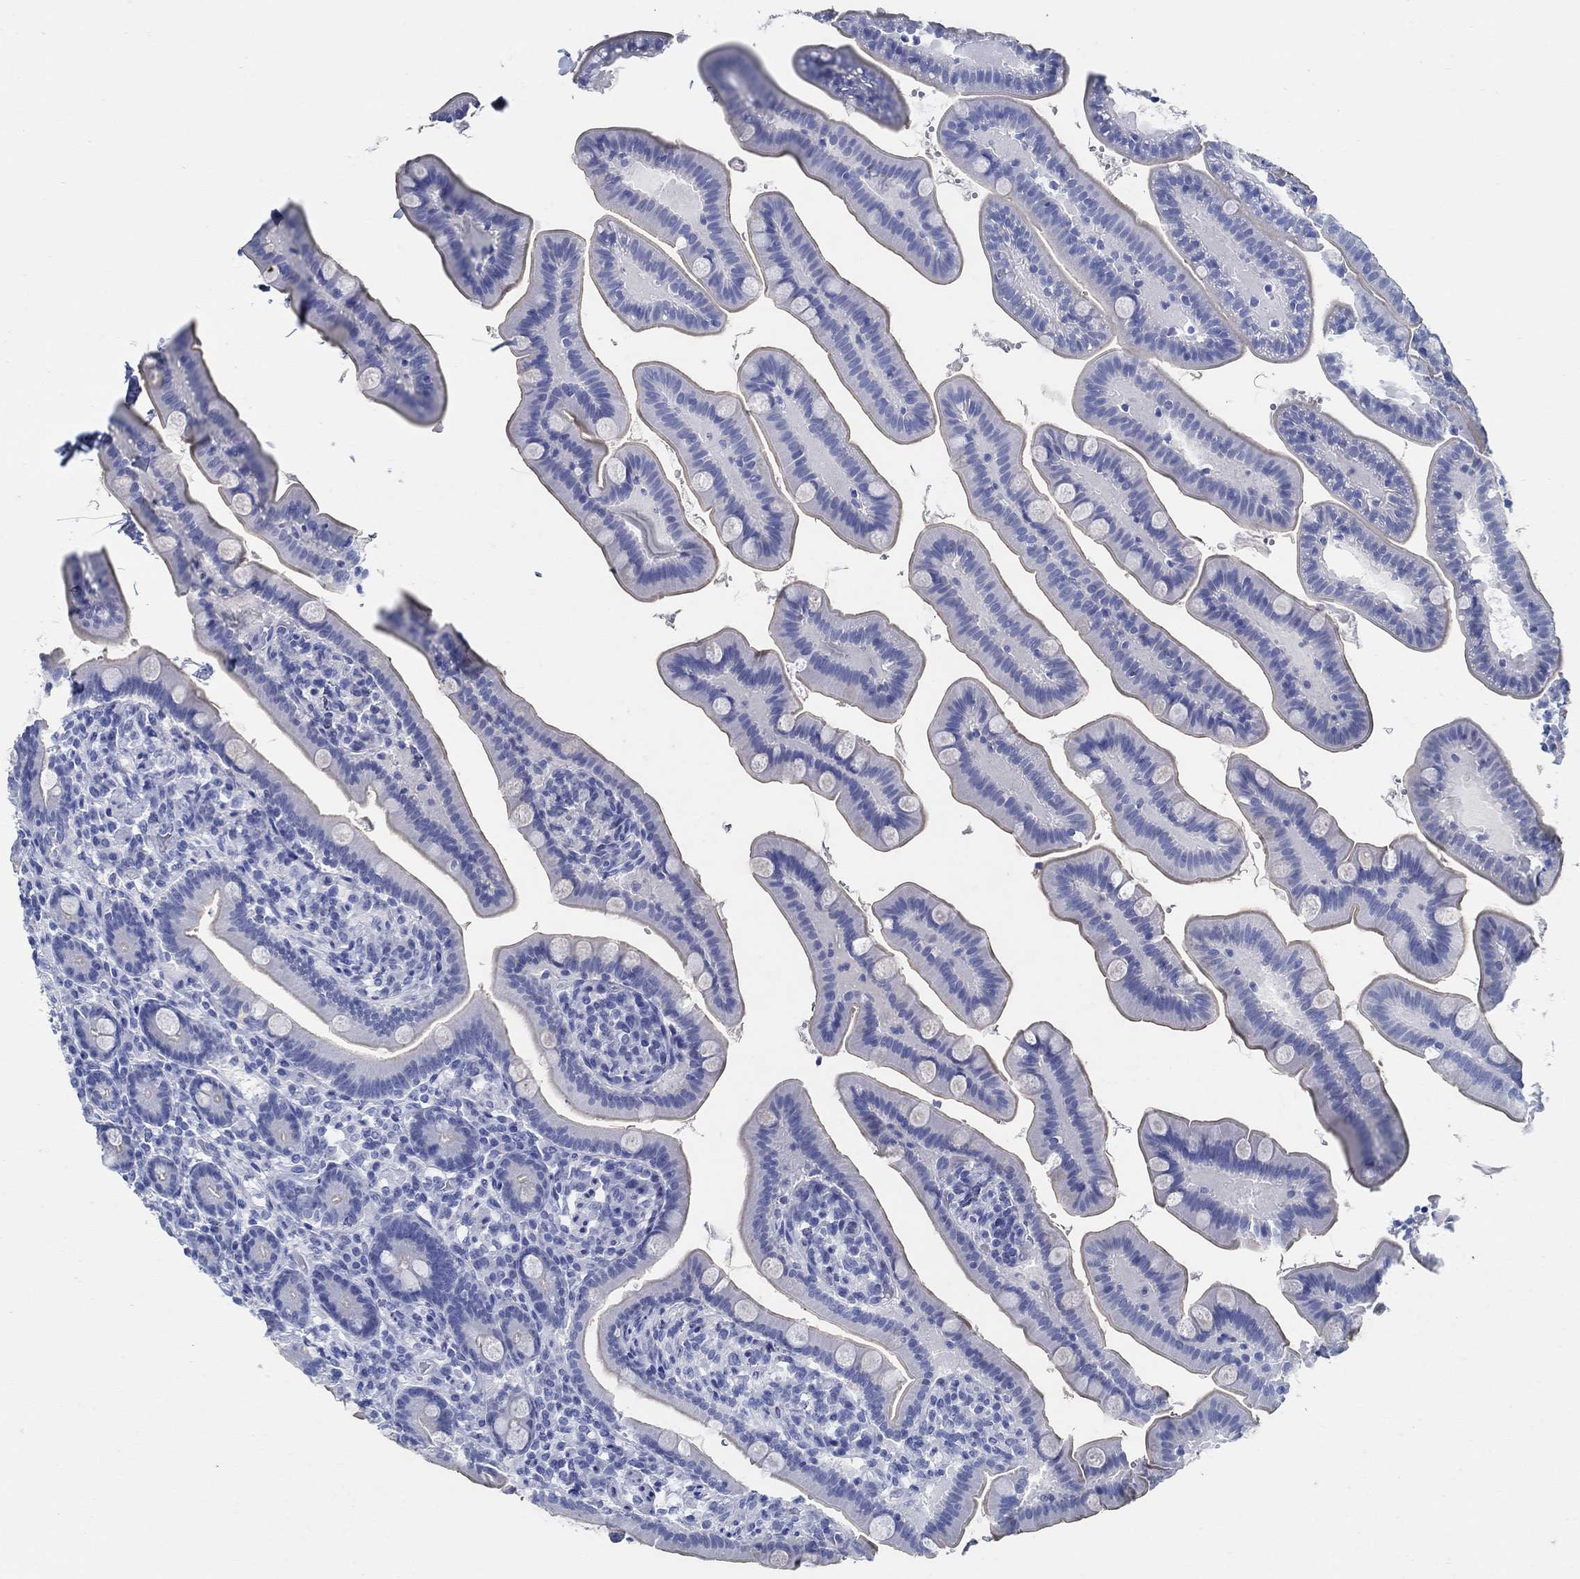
{"staining": {"intensity": "negative", "quantity": "none", "location": "none"}, "tissue": "small intestine", "cell_type": "Glandular cells", "image_type": "normal", "snomed": [{"axis": "morphology", "description": "Normal tissue, NOS"}, {"axis": "topography", "description": "Small intestine"}], "caption": "The image reveals no significant expression in glandular cells of small intestine.", "gene": "SLC45A1", "patient": {"sex": "male", "age": 66}}